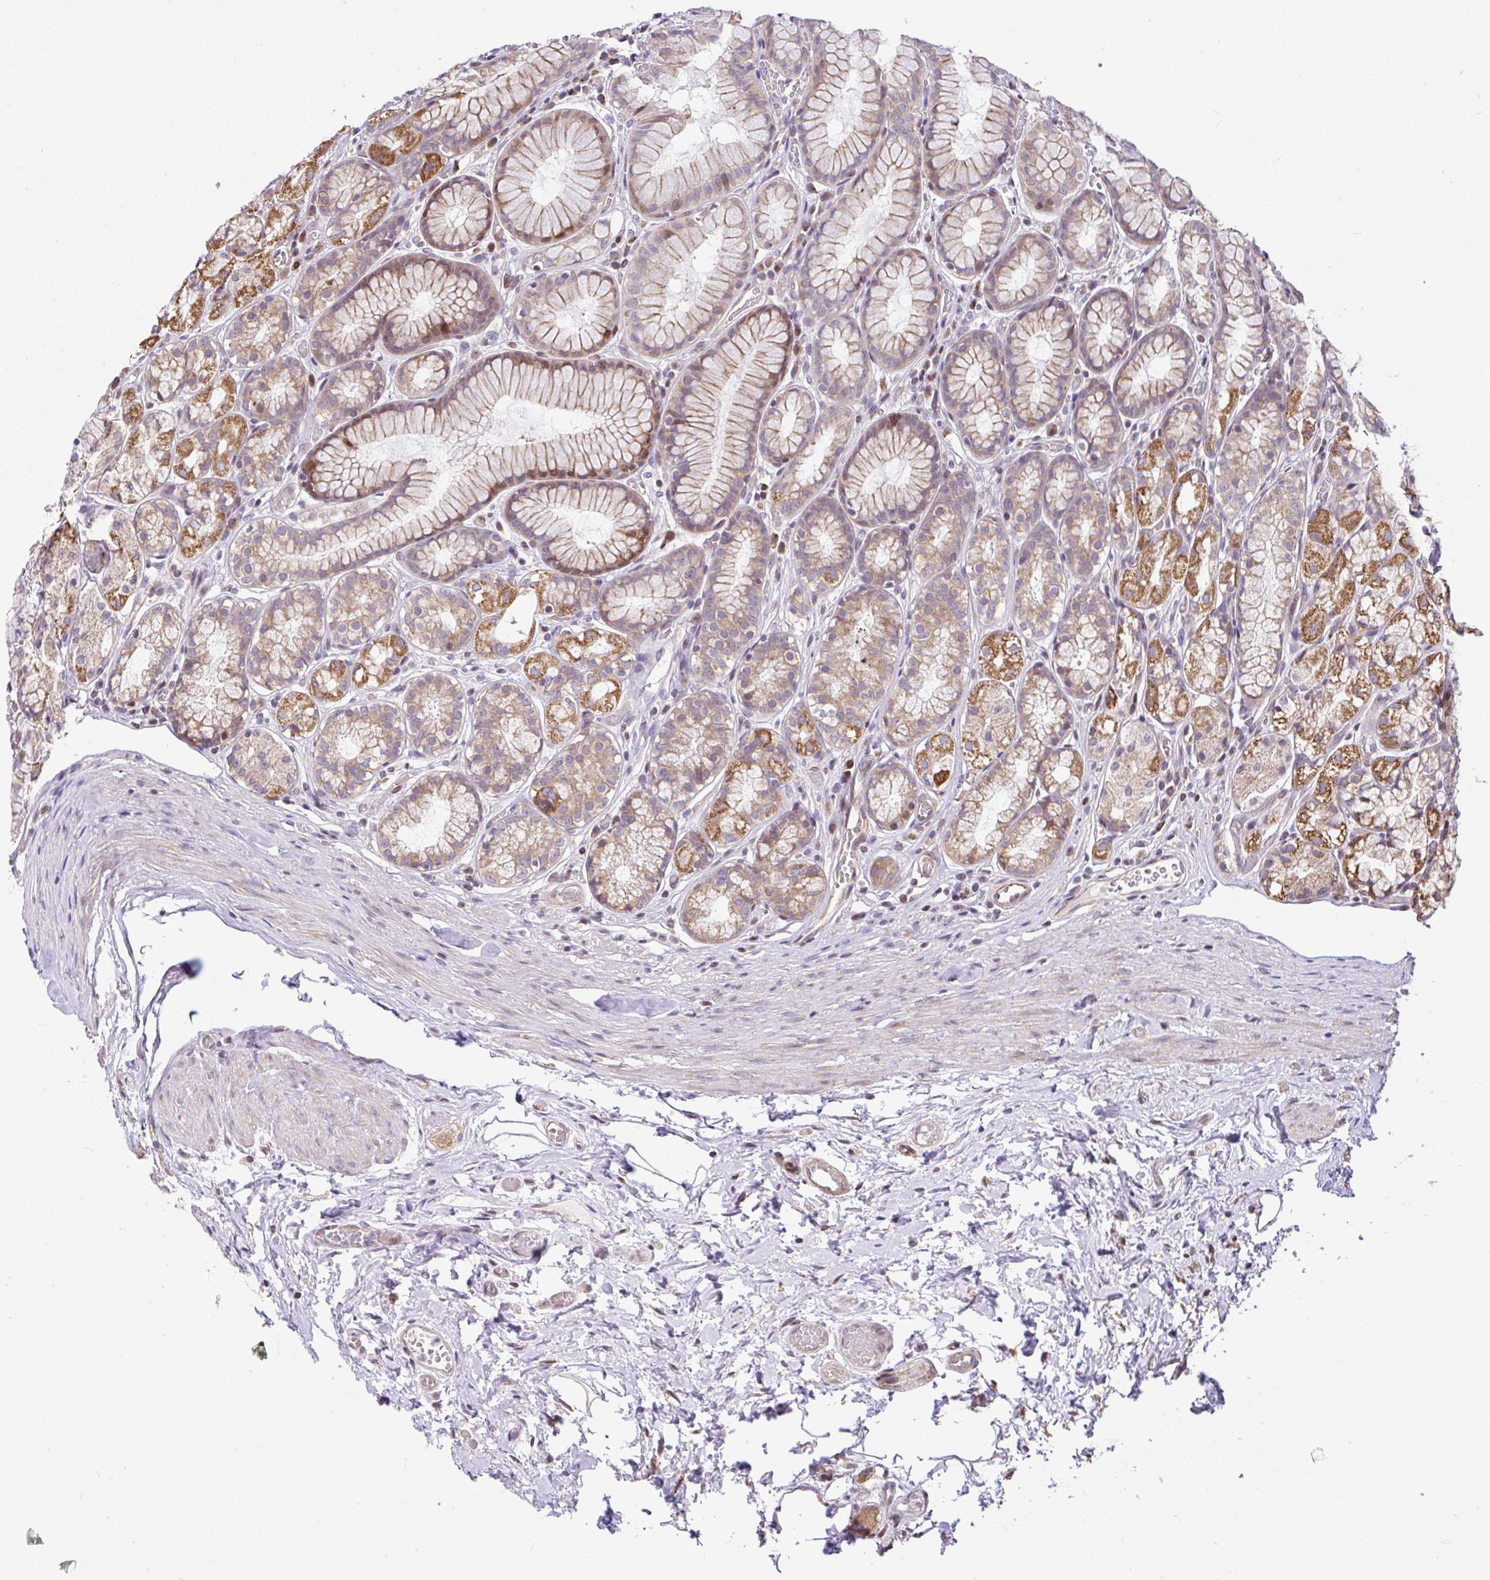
{"staining": {"intensity": "moderate", "quantity": "25%-75%", "location": "cytoplasmic/membranous"}, "tissue": "stomach", "cell_type": "Glandular cells", "image_type": "normal", "snomed": [{"axis": "morphology", "description": "Normal tissue, NOS"}, {"axis": "topography", "description": "Smooth muscle"}, {"axis": "topography", "description": "Stomach"}], "caption": "Immunohistochemistry (IHC) image of benign stomach: stomach stained using immunohistochemistry reveals medium levels of moderate protein expression localized specifically in the cytoplasmic/membranous of glandular cells, appearing as a cytoplasmic/membranous brown color.", "gene": "FIGNL1", "patient": {"sex": "male", "age": 70}}